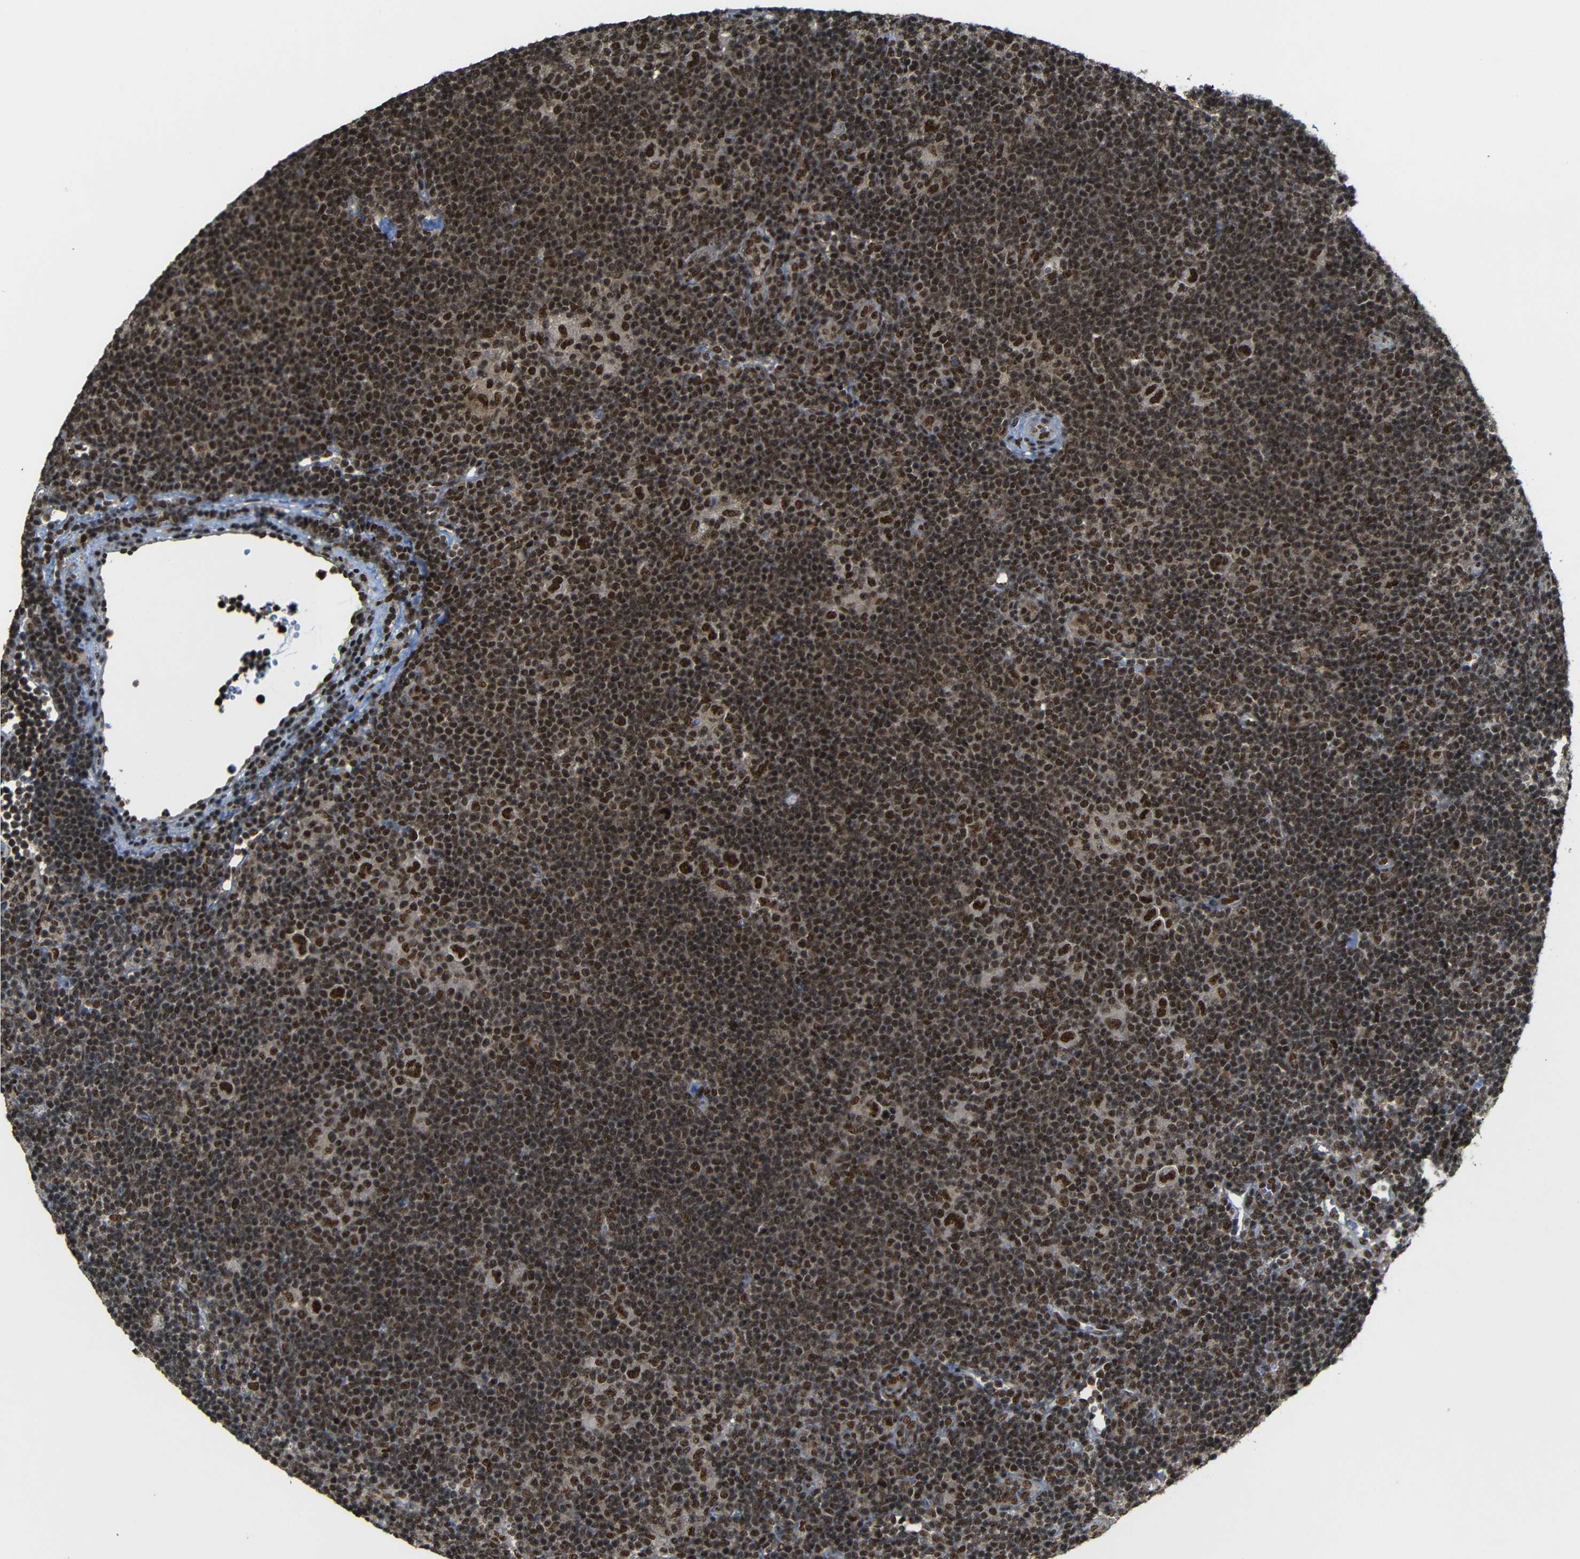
{"staining": {"intensity": "strong", "quantity": ">75%", "location": "nuclear"}, "tissue": "lymphoma", "cell_type": "Tumor cells", "image_type": "cancer", "snomed": [{"axis": "morphology", "description": "Hodgkin's disease, NOS"}, {"axis": "topography", "description": "Lymph node"}], "caption": "A brown stain shows strong nuclear positivity of a protein in human Hodgkin's disease tumor cells.", "gene": "TCF7L2", "patient": {"sex": "female", "age": 57}}